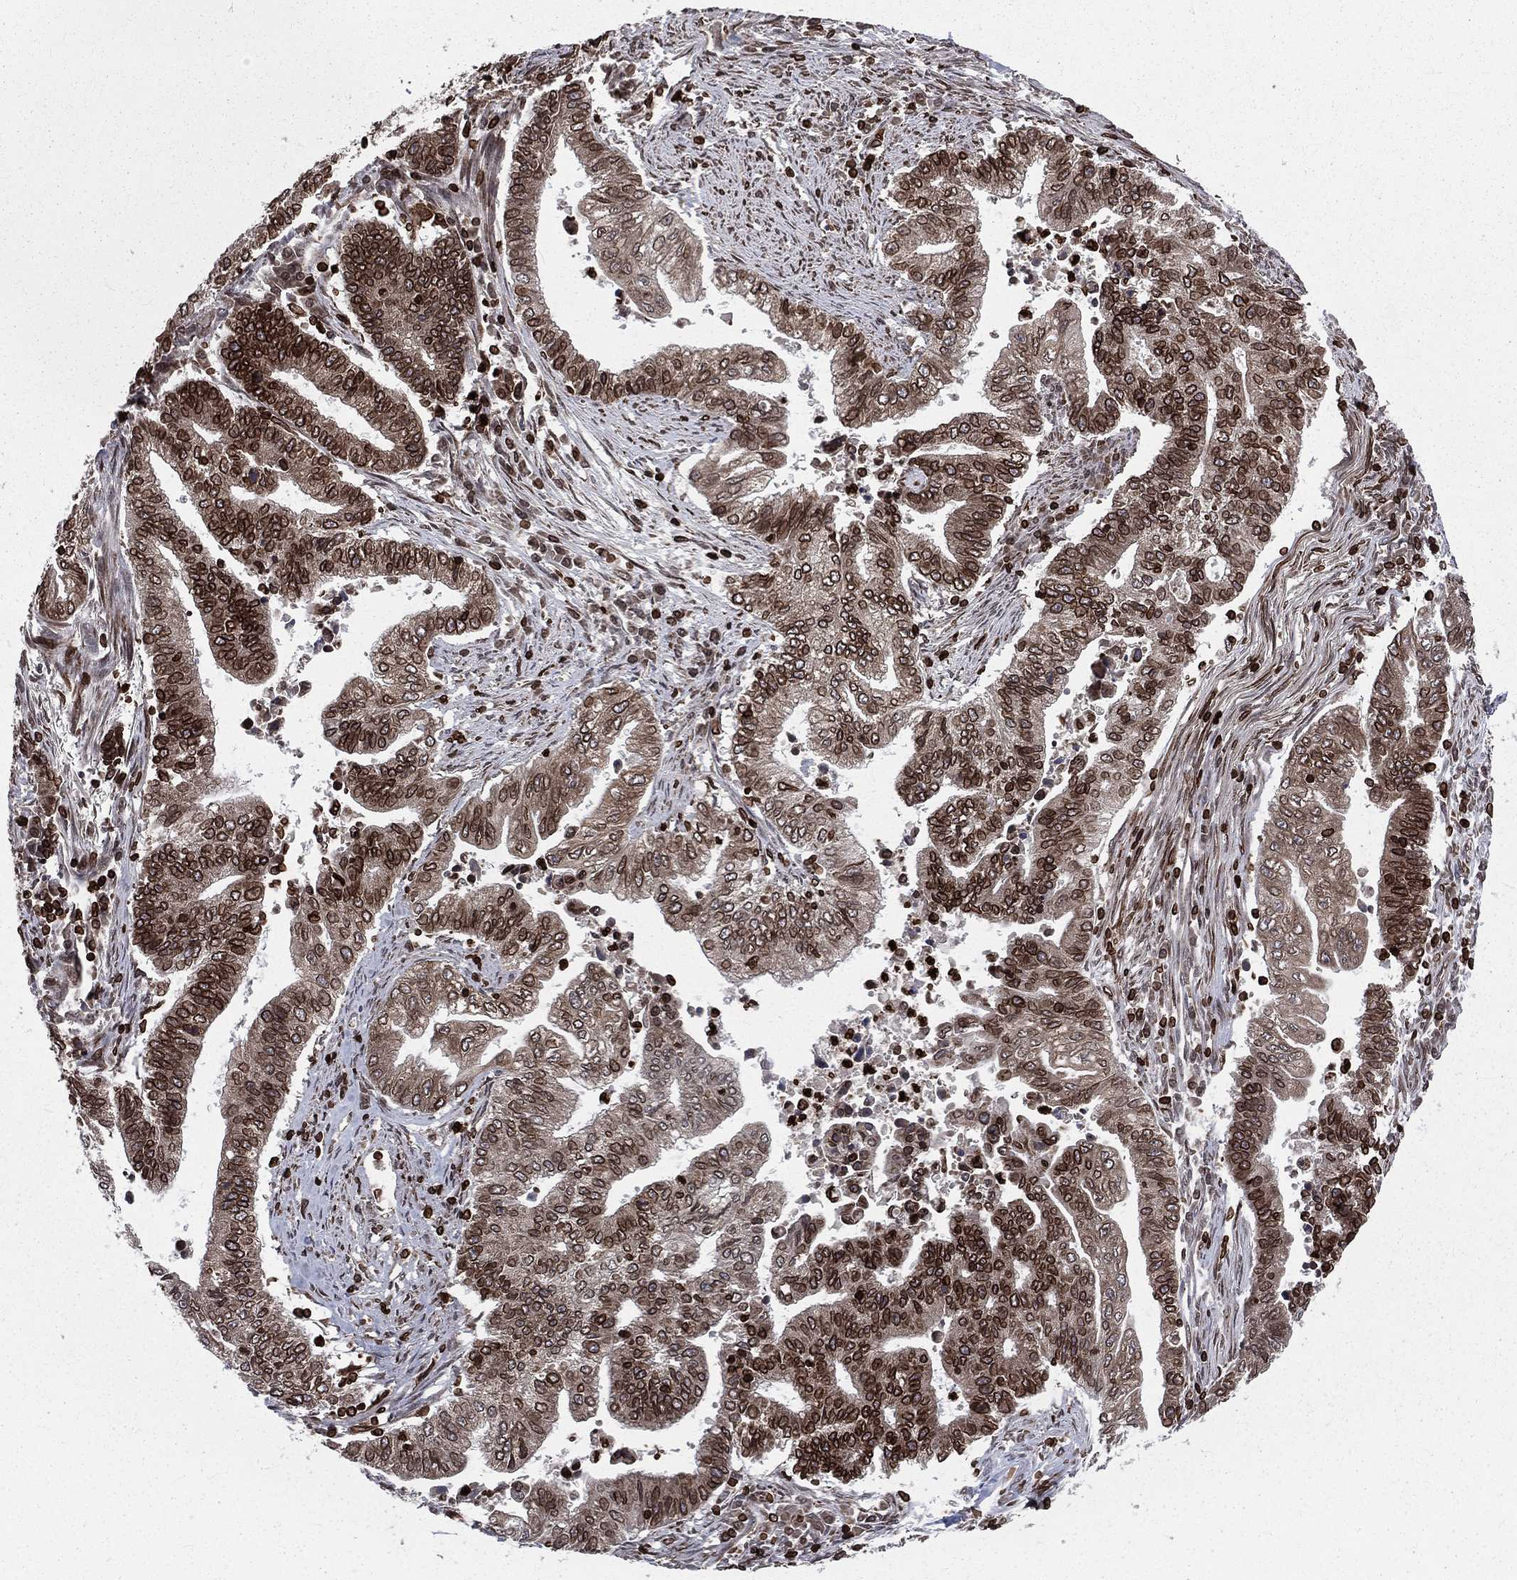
{"staining": {"intensity": "strong", "quantity": ">75%", "location": "cytoplasmic/membranous,nuclear"}, "tissue": "endometrial cancer", "cell_type": "Tumor cells", "image_type": "cancer", "snomed": [{"axis": "morphology", "description": "Adenocarcinoma, NOS"}, {"axis": "topography", "description": "Uterus"}, {"axis": "topography", "description": "Endometrium"}], "caption": "Immunohistochemistry image of neoplastic tissue: endometrial cancer stained using immunohistochemistry (IHC) displays high levels of strong protein expression localized specifically in the cytoplasmic/membranous and nuclear of tumor cells, appearing as a cytoplasmic/membranous and nuclear brown color.", "gene": "LBR", "patient": {"sex": "female", "age": 54}}